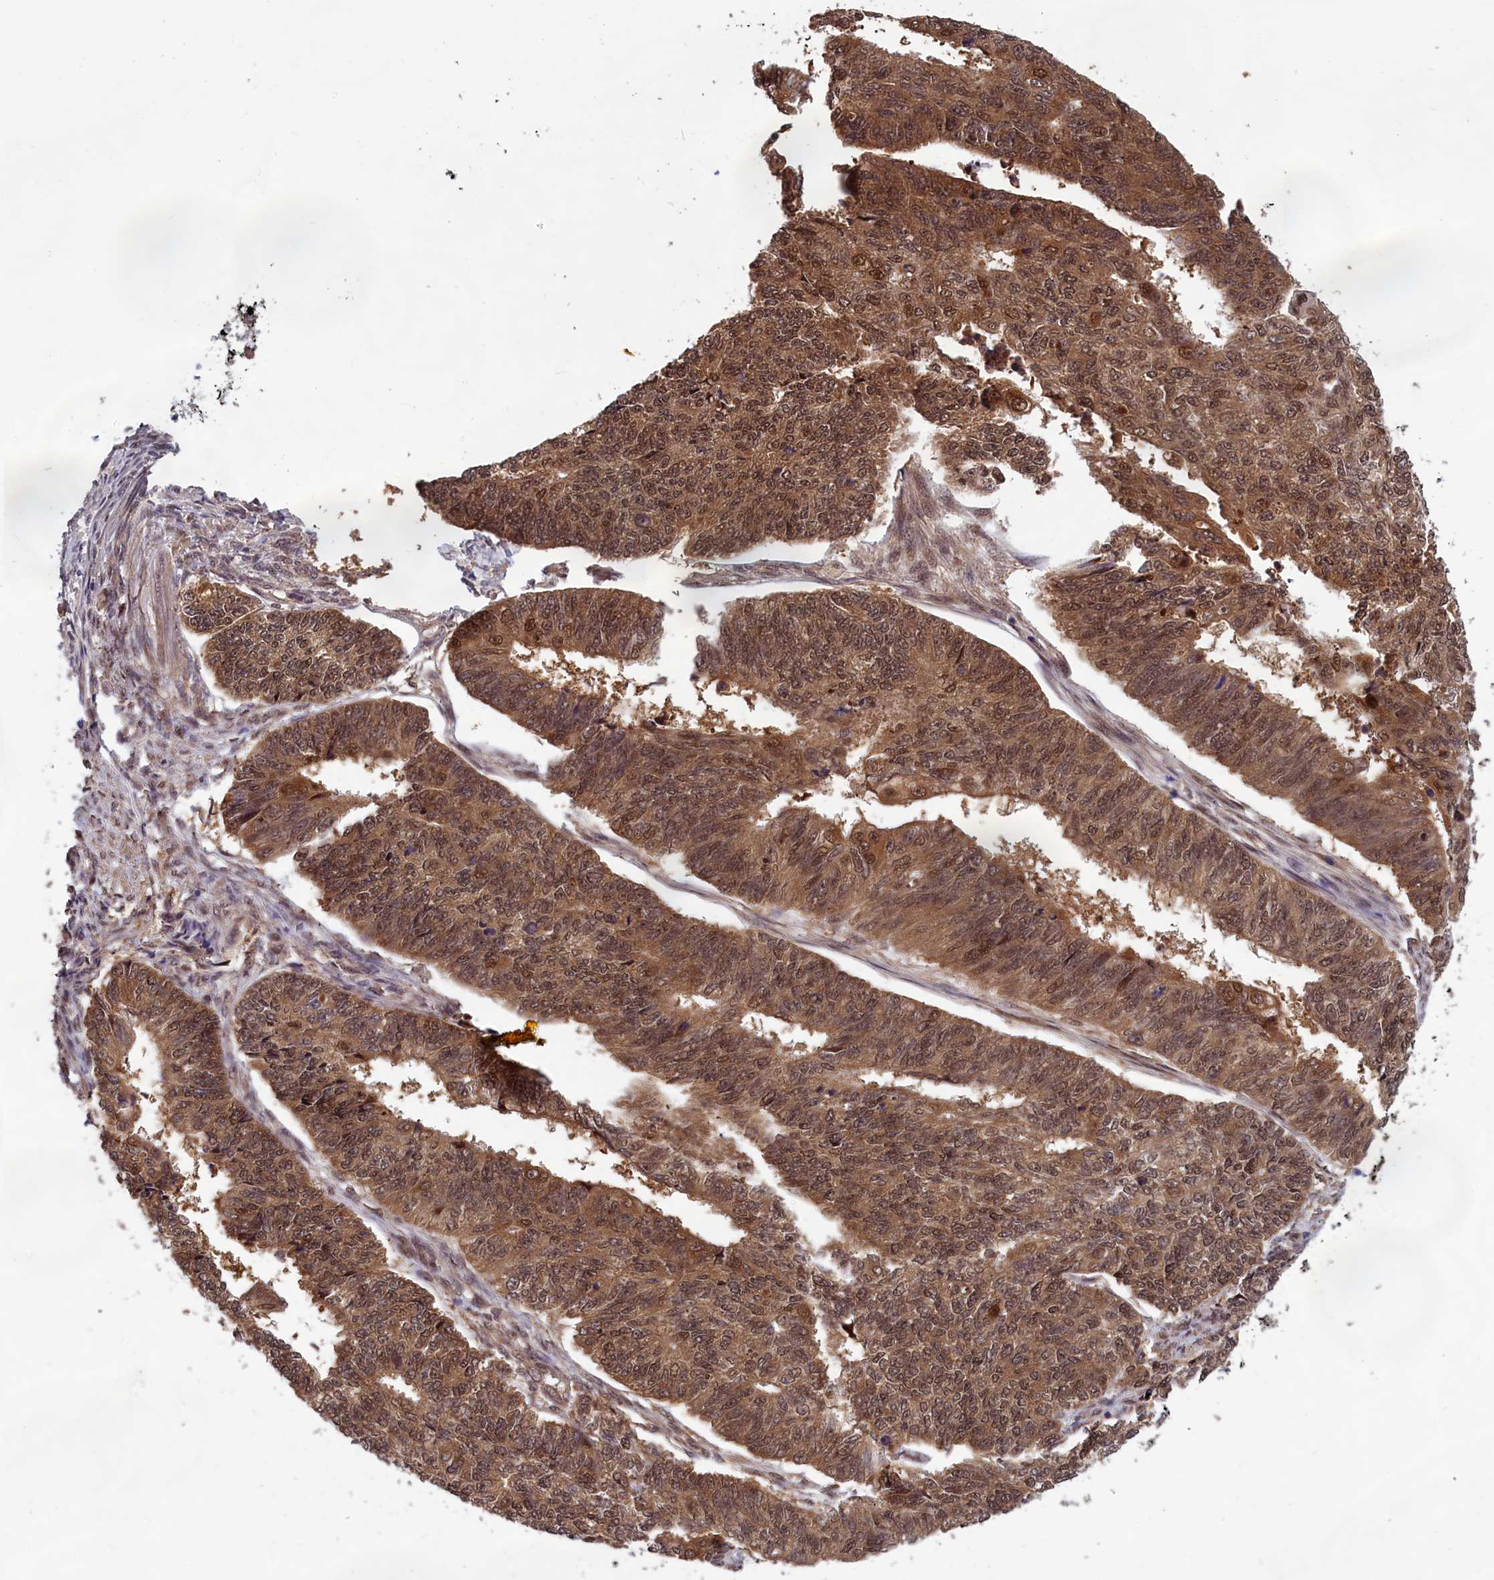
{"staining": {"intensity": "moderate", "quantity": ">75%", "location": "cytoplasmic/membranous,nuclear"}, "tissue": "endometrial cancer", "cell_type": "Tumor cells", "image_type": "cancer", "snomed": [{"axis": "morphology", "description": "Adenocarcinoma, NOS"}, {"axis": "topography", "description": "Endometrium"}], "caption": "Endometrial adenocarcinoma was stained to show a protein in brown. There is medium levels of moderate cytoplasmic/membranous and nuclear staining in approximately >75% of tumor cells.", "gene": "CCDC15", "patient": {"sex": "female", "age": 32}}